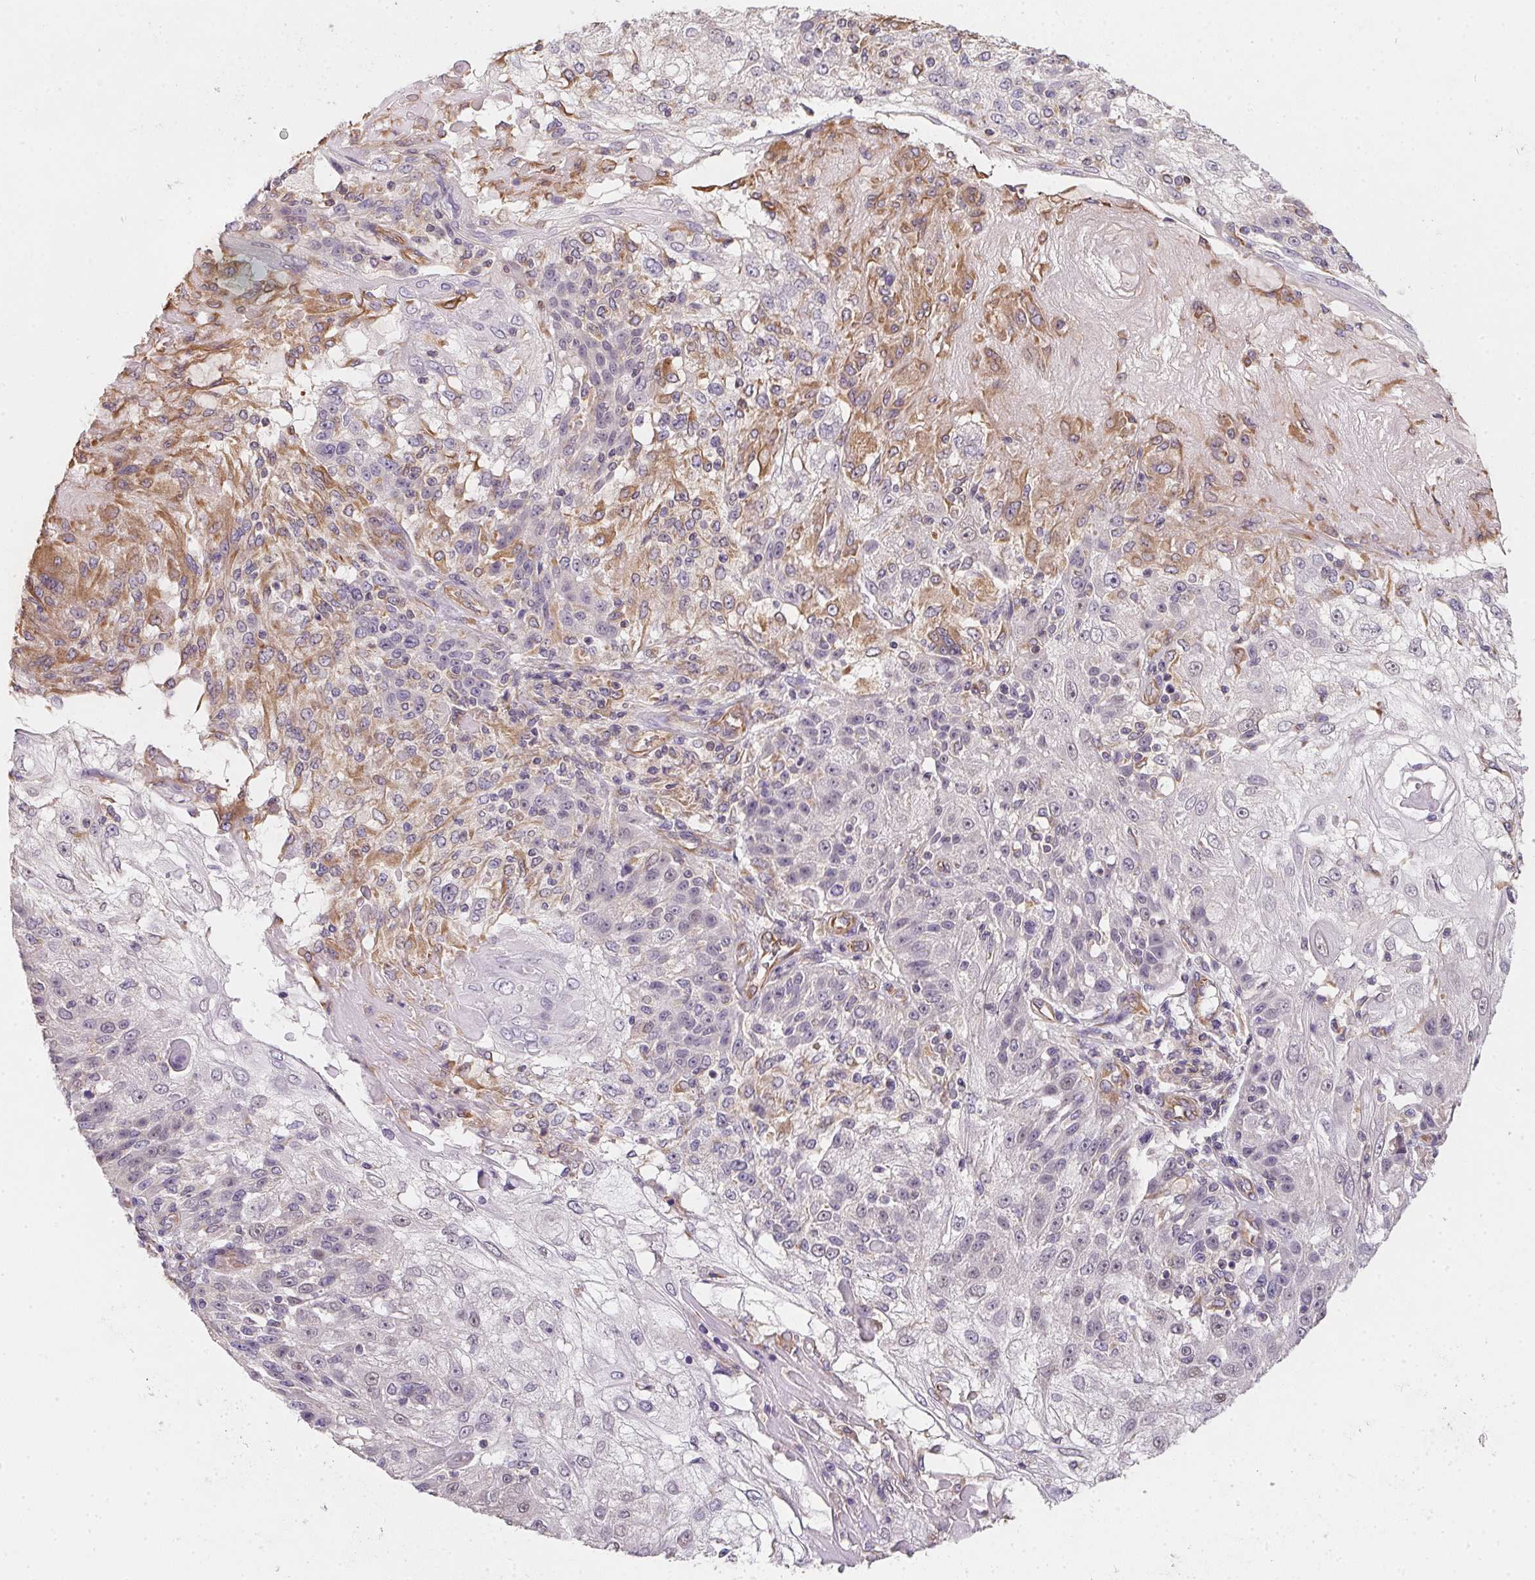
{"staining": {"intensity": "moderate", "quantity": "<25%", "location": "cytoplasmic/membranous"}, "tissue": "skin cancer", "cell_type": "Tumor cells", "image_type": "cancer", "snomed": [{"axis": "morphology", "description": "Normal tissue, NOS"}, {"axis": "morphology", "description": "Squamous cell carcinoma, NOS"}, {"axis": "topography", "description": "Skin"}], "caption": "Immunohistochemistry (IHC) (DAB (3,3'-diaminobenzidine)) staining of skin cancer displays moderate cytoplasmic/membranous protein expression in about <25% of tumor cells. (IHC, brightfield microscopy, high magnification).", "gene": "TBKBP1", "patient": {"sex": "female", "age": 83}}